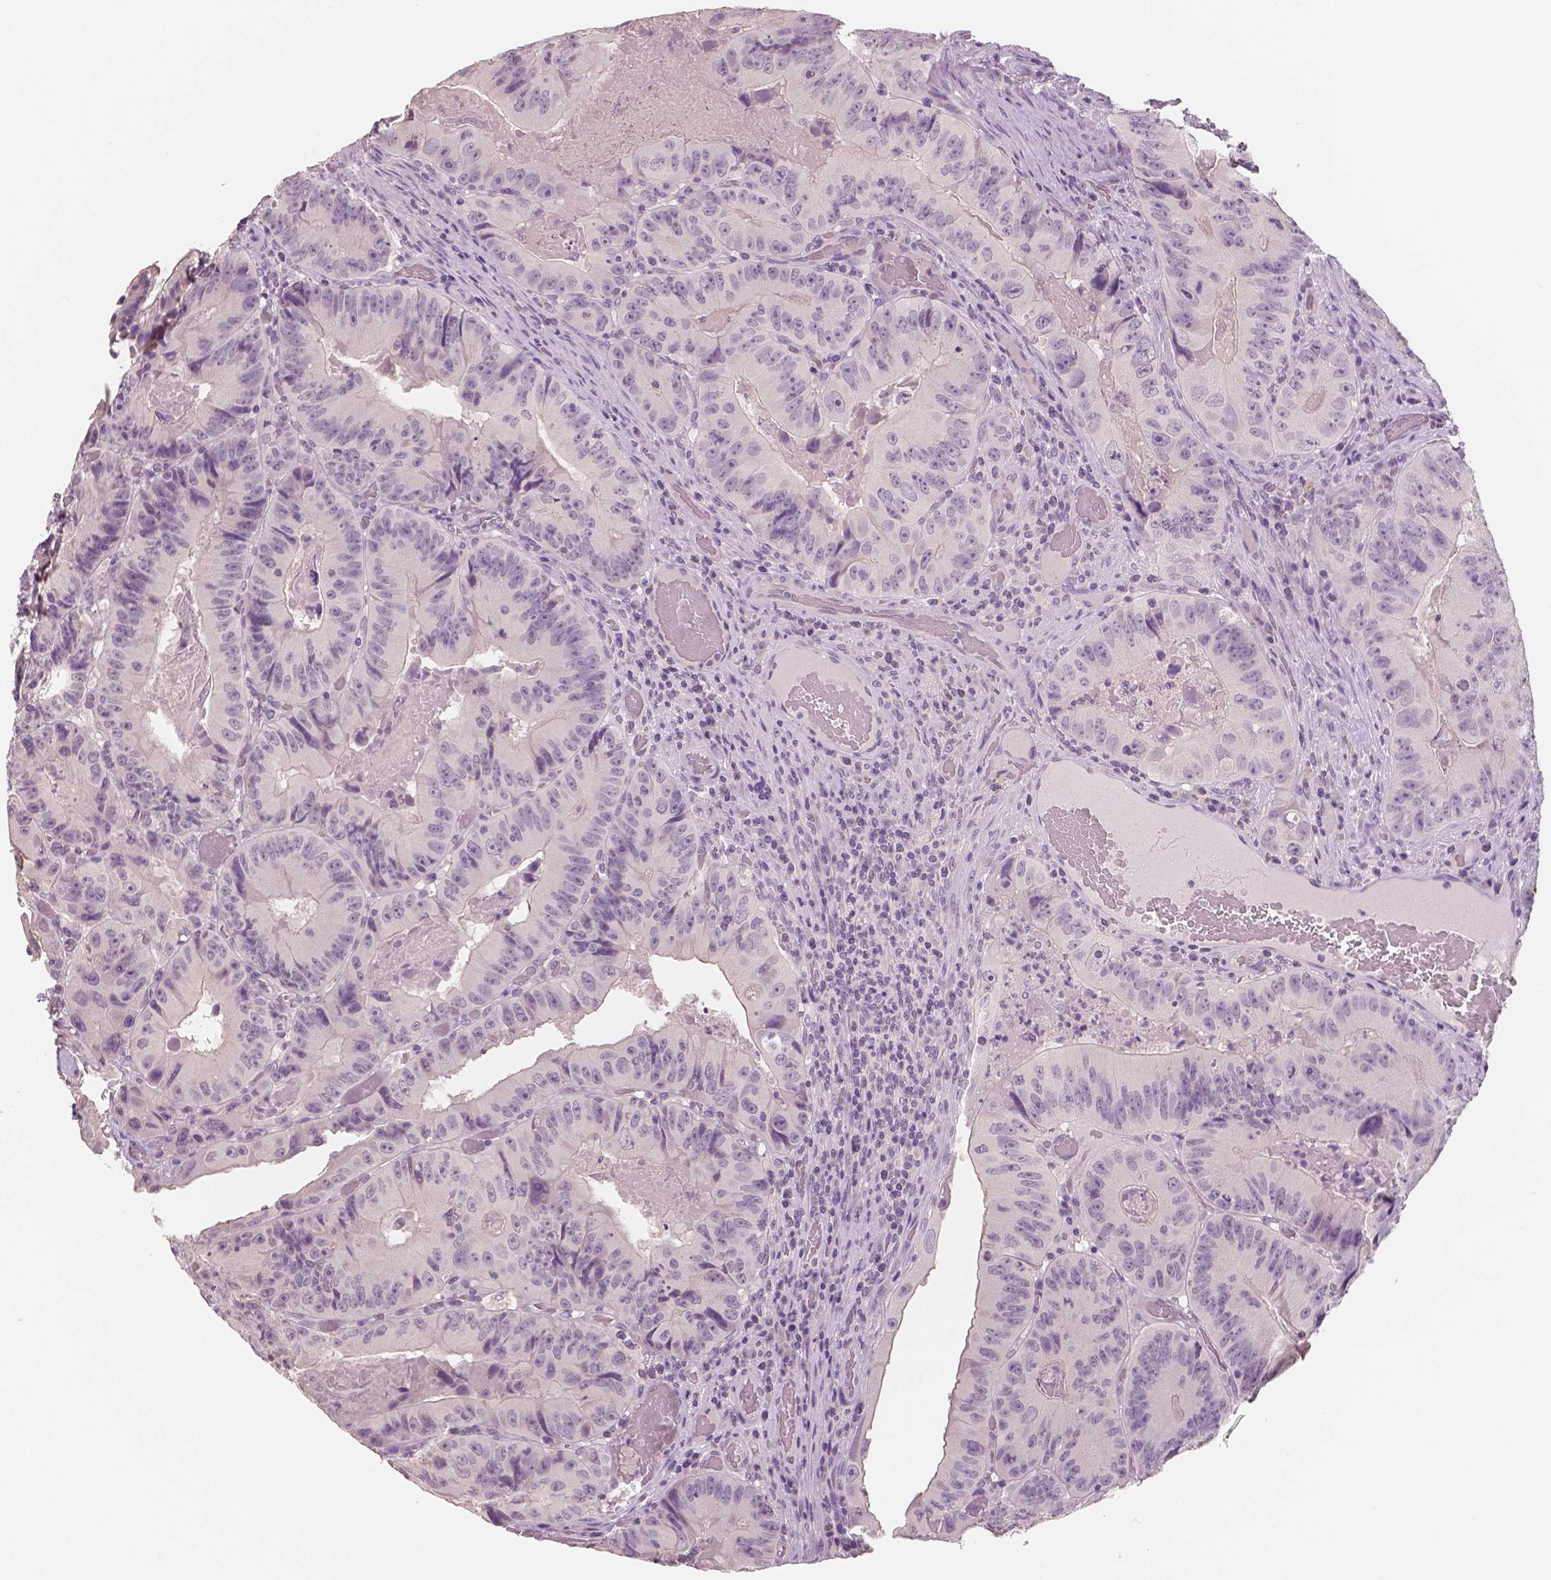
{"staining": {"intensity": "negative", "quantity": "none", "location": "none"}, "tissue": "colorectal cancer", "cell_type": "Tumor cells", "image_type": "cancer", "snomed": [{"axis": "morphology", "description": "Adenocarcinoma, NOS"}, {"axis": "topography", "description": "Colon"}], "caption": "DAB immunohistochemical staining of human colorectal cancer shows no significant staining in tumor cells.", "gene": "NECAB2", "patient": {"sex": "female", "age": 86}}